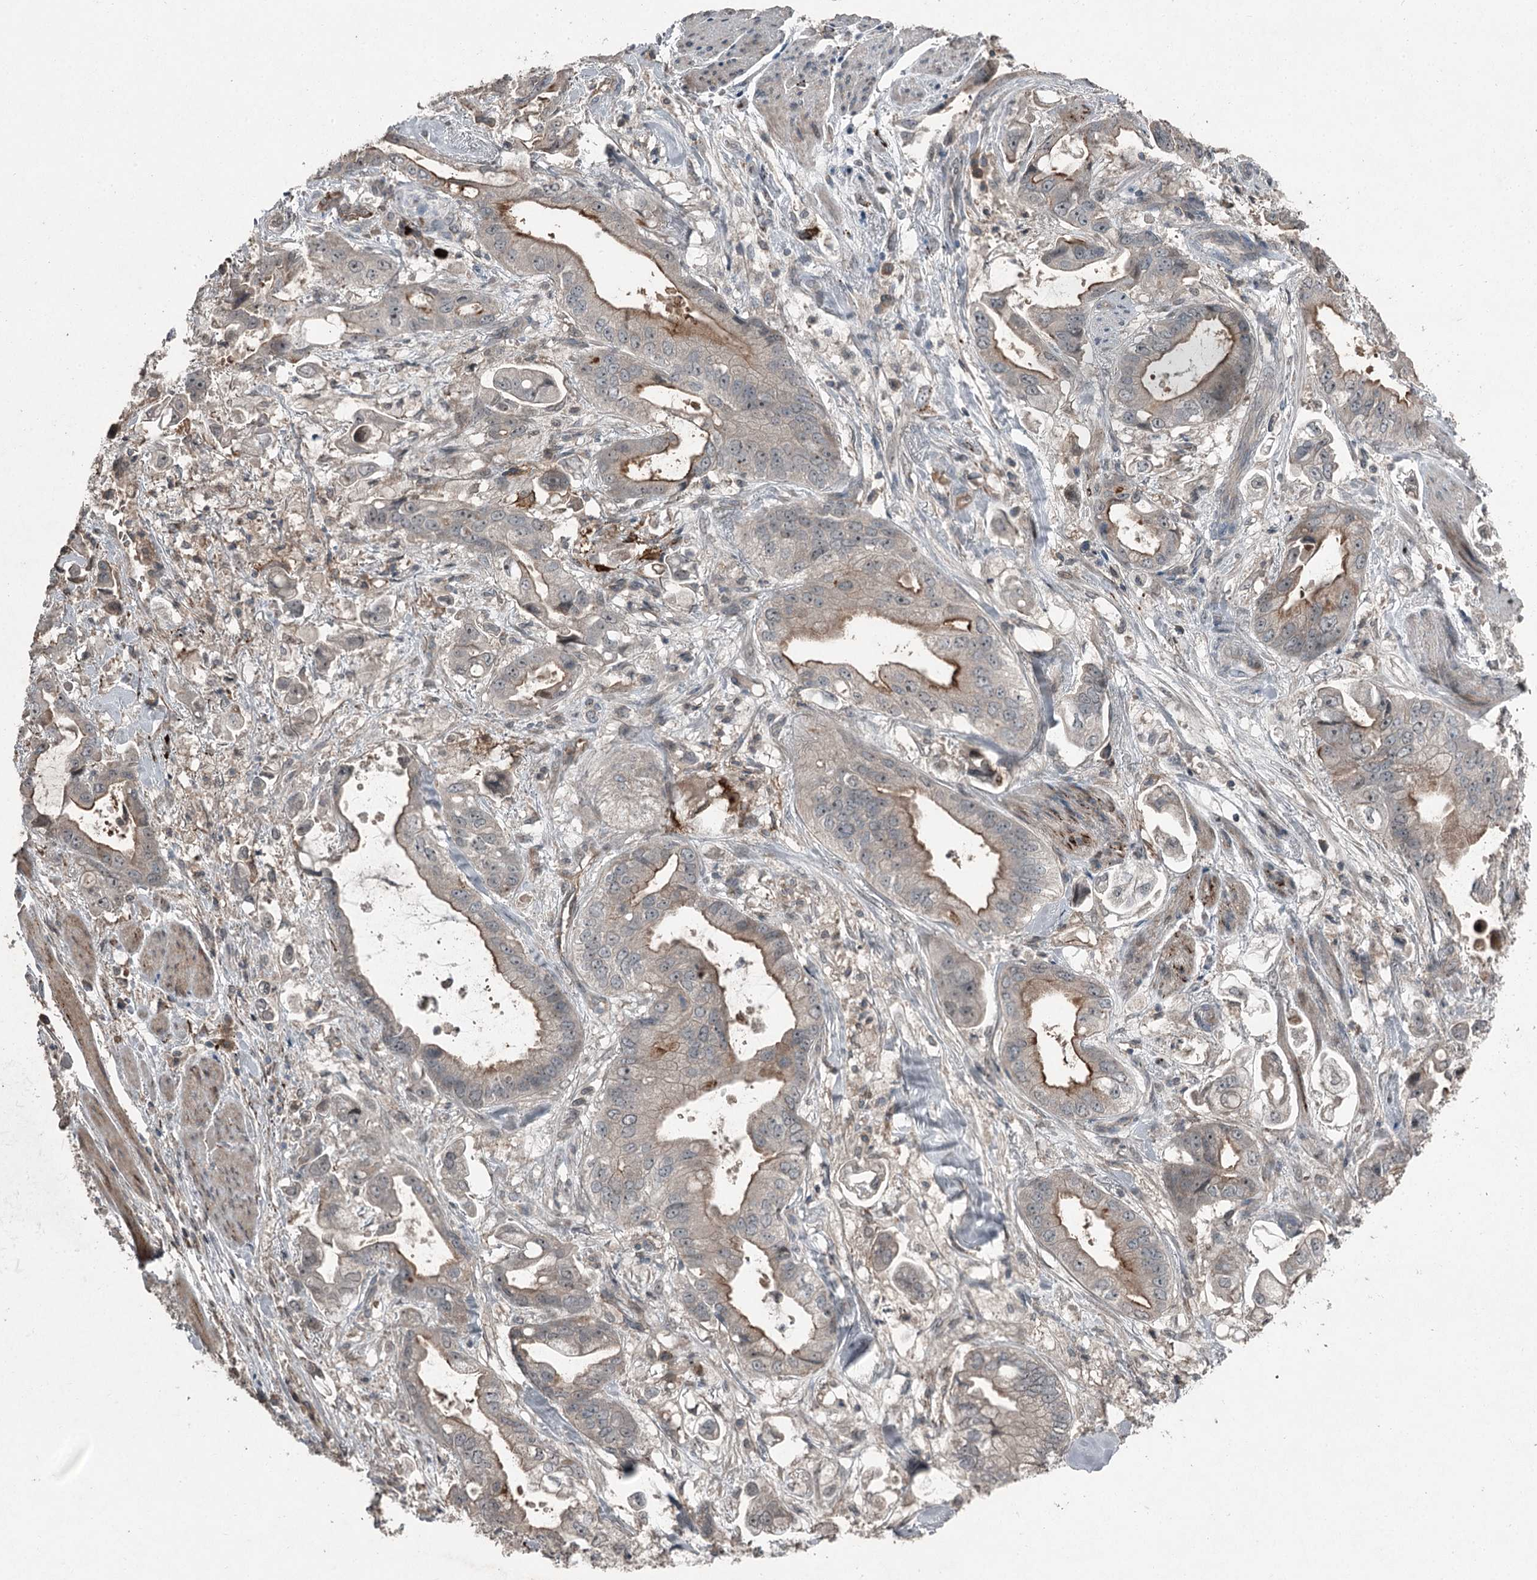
{"staining": {"intensity": "moderate", "quantity": "<25%", "location": "cytoplasmic/membranous"}, "tissue": "stomach cancer", "cell_type": "Tumor cells", "image_type": "cancer", "snomed": [{"axis": "morphology", "description": "Adenocarcinoma, NOS"}, {"axis": "topography", "description": "Stomach"}], "caption": "Immunohistochemistry (DAB (3,3'-diaminobenzidine)) staining of stomach cancer demonstrates moderate cytoplasmic/membranous protein expression in about <25% of tumor cells.", "gene": "SLC39A8", "patient": {"sex": "male", "age": 62}}